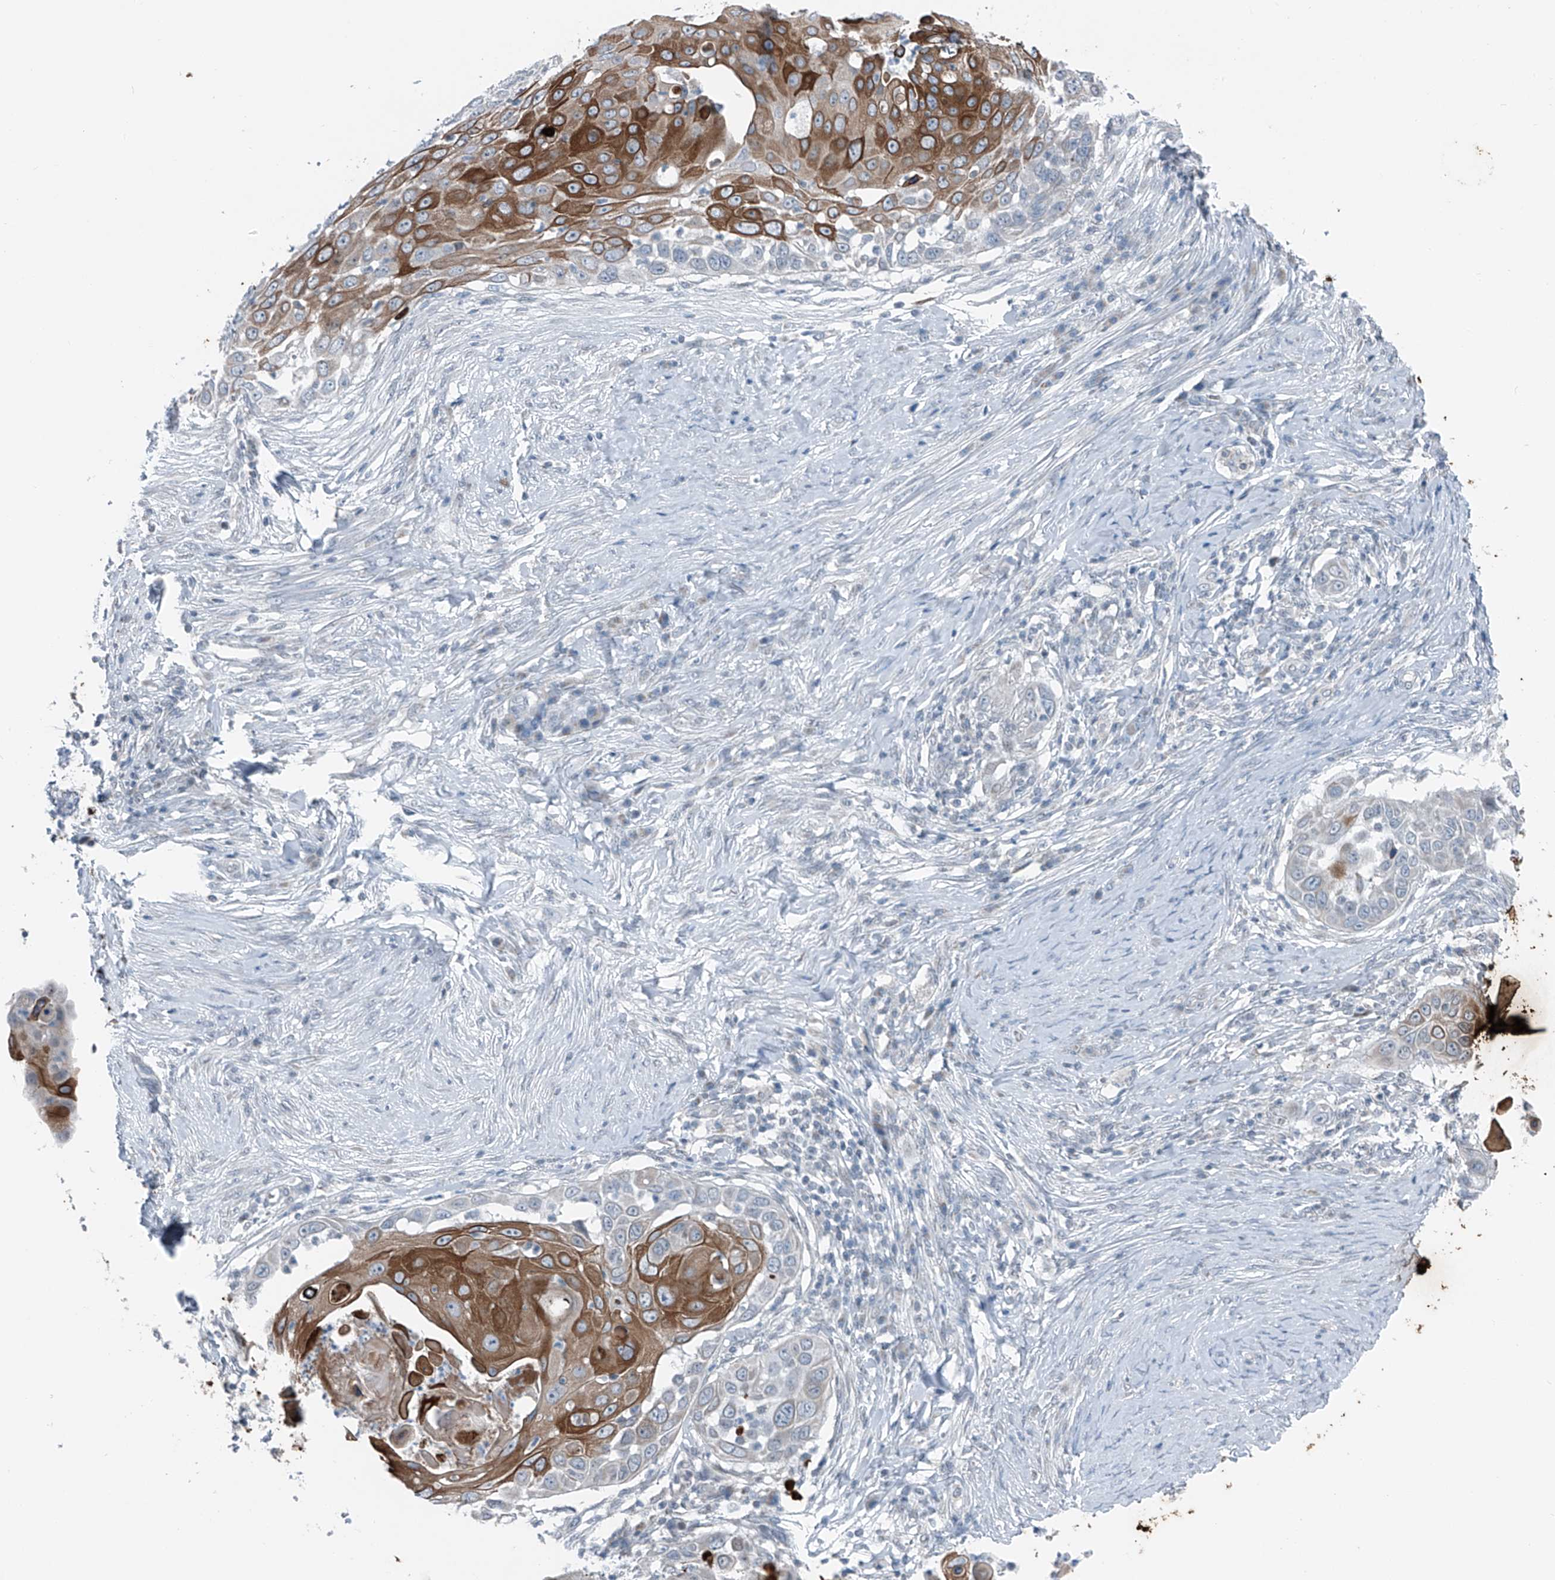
{"staining": {"intensity": "moderate", "quantity": ">75%", "location": "cytoplasmic/membranous"}, "tissue": "skin cancer", "cell_type": "Tumor cells", "image_type": "cancer", "snomed": [{"axis": "morphology", "description": "Squamous cell carcinoma, NOS"}, {"axis": "topography", "description": "Skin"}], "caption": "Tumor cells display moderate cytoplasmic/membranous staining in about >75% of cells in skin cancer (squamous cell carcinoma). (DAB (3,3'-diaminobenzidine) IHC with brightfield microscopy, high magnification).", "gene": "DYRK1B", "patient": {"sex": "female", "age": 44}}